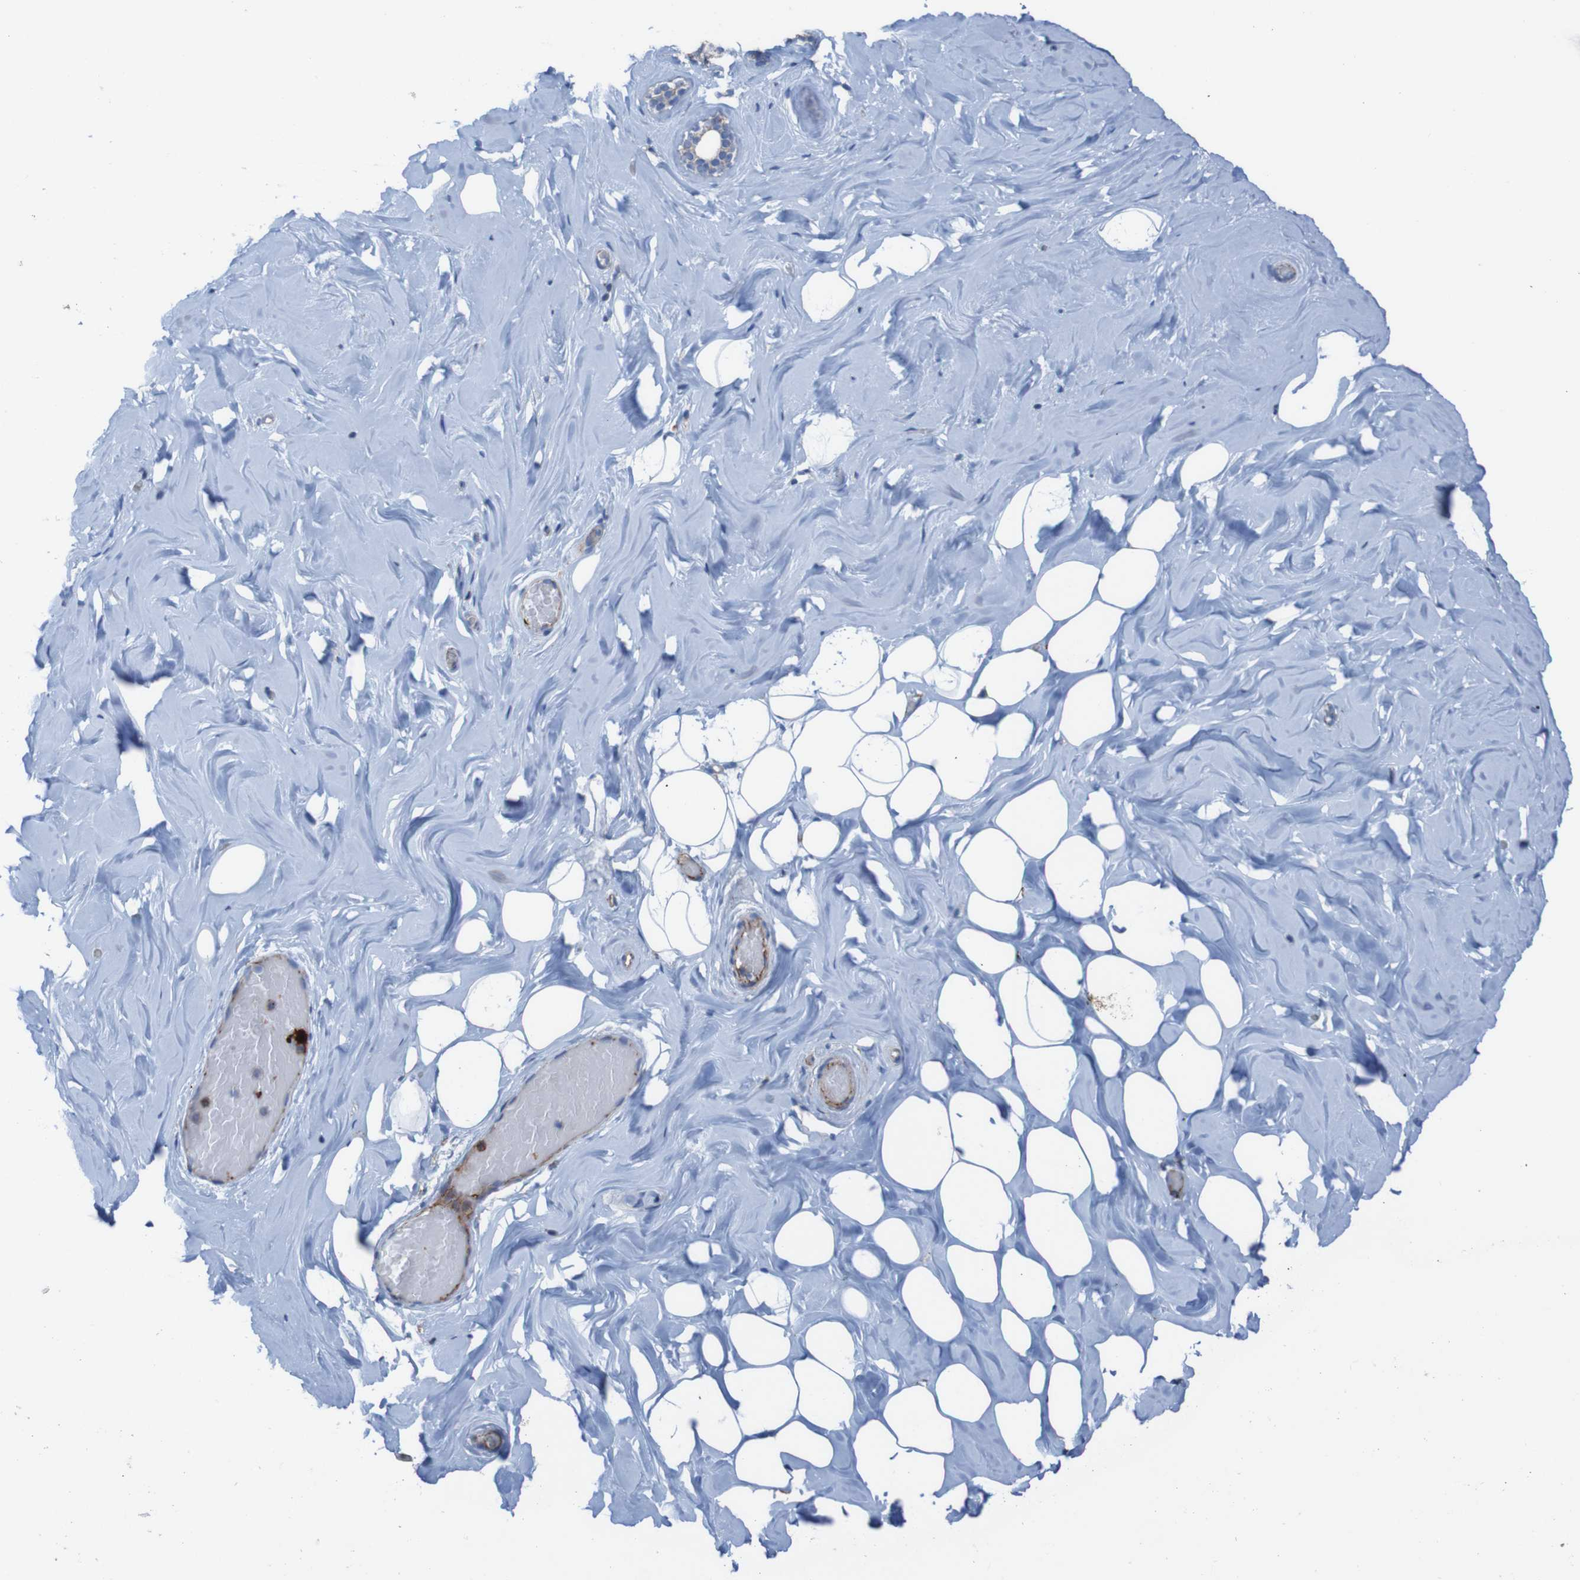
{"staining": {"intensity": "negative", "quantity": "none", "location": "none"}, "tissue": "breast", "cell_type": "Adipocytes", "image_type": "normal", "snomed": [{"axis": "morphology", "description": "Normal tissue, NOS"}, {"axis": "topography", "description": "Breast"}], "caption": "Immunohistochemistry (IHC) of benign breast exhibits no positivity in adipocytes. The staining was performed using DAB (3,3'-diaminobenzidine) to visualize the protein expression in brown, while the nuclei were stained in blue with hematoxylin (Magnification: 20x).", "gene": "RNF182", "patient": {"sex": "female", "age": 75}}